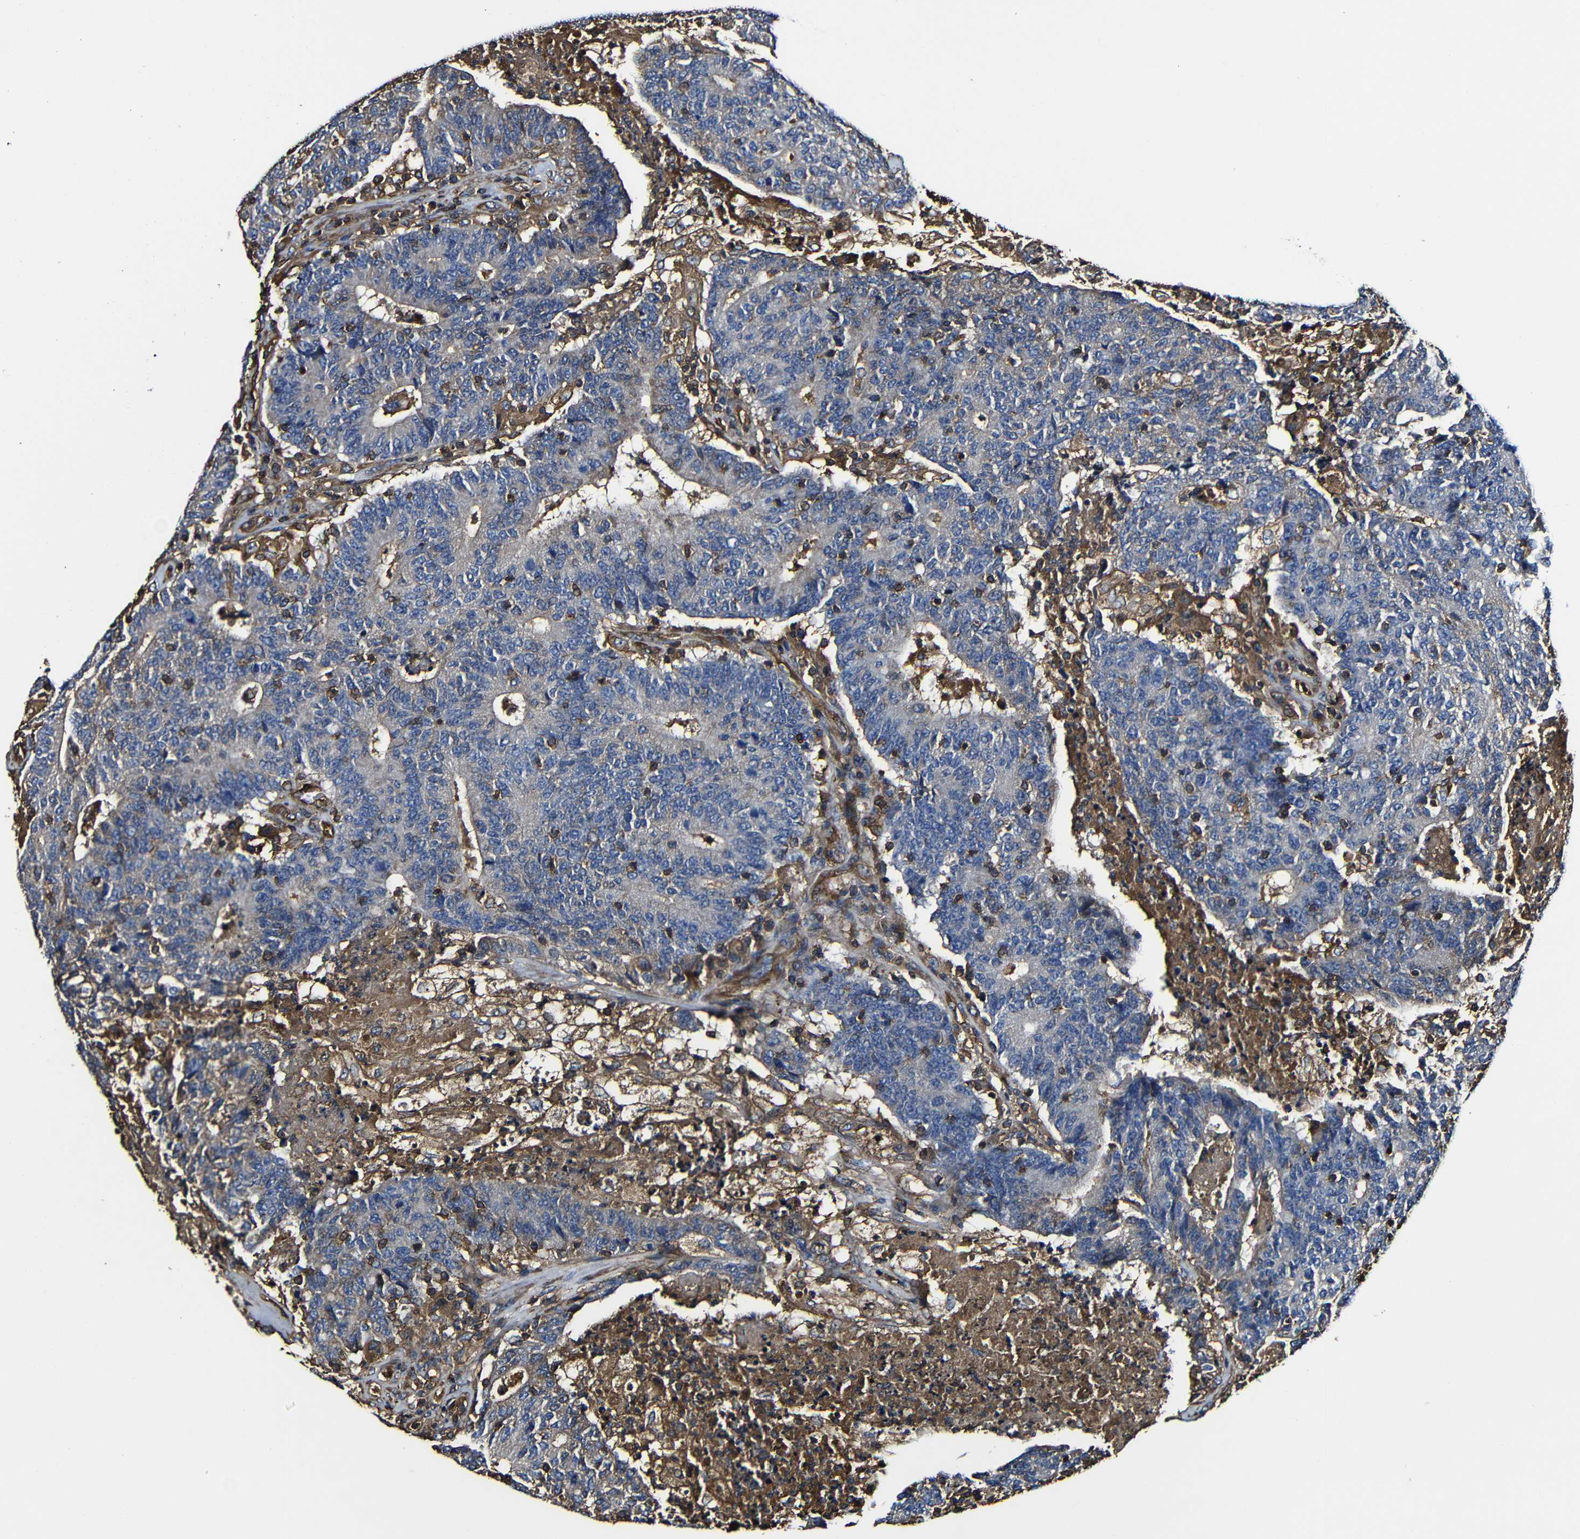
{"staining": {"intensity": "negative", "quantity": "none", "location": "none"}, "tissue": "colorectal cancer", "cell_type": "Tumor cells", "image_type": "cancer", "snomed": [{"axis": "morphology", "description": "Normal tissue, NOS"}, {"axis": "morphology", "description": "Adenocarcinoma, NOS"}, {"axis": "topography", "description": "Colon"}], "caption": "DAB (3,3'-diaminobenzidine) immunohistochemical staining of colorectal cancer (adenocarcinoma) exhibits no significant staining in tumor cells.", "gene": "MSN", "patient": {"sex": "female", "age": 75}}